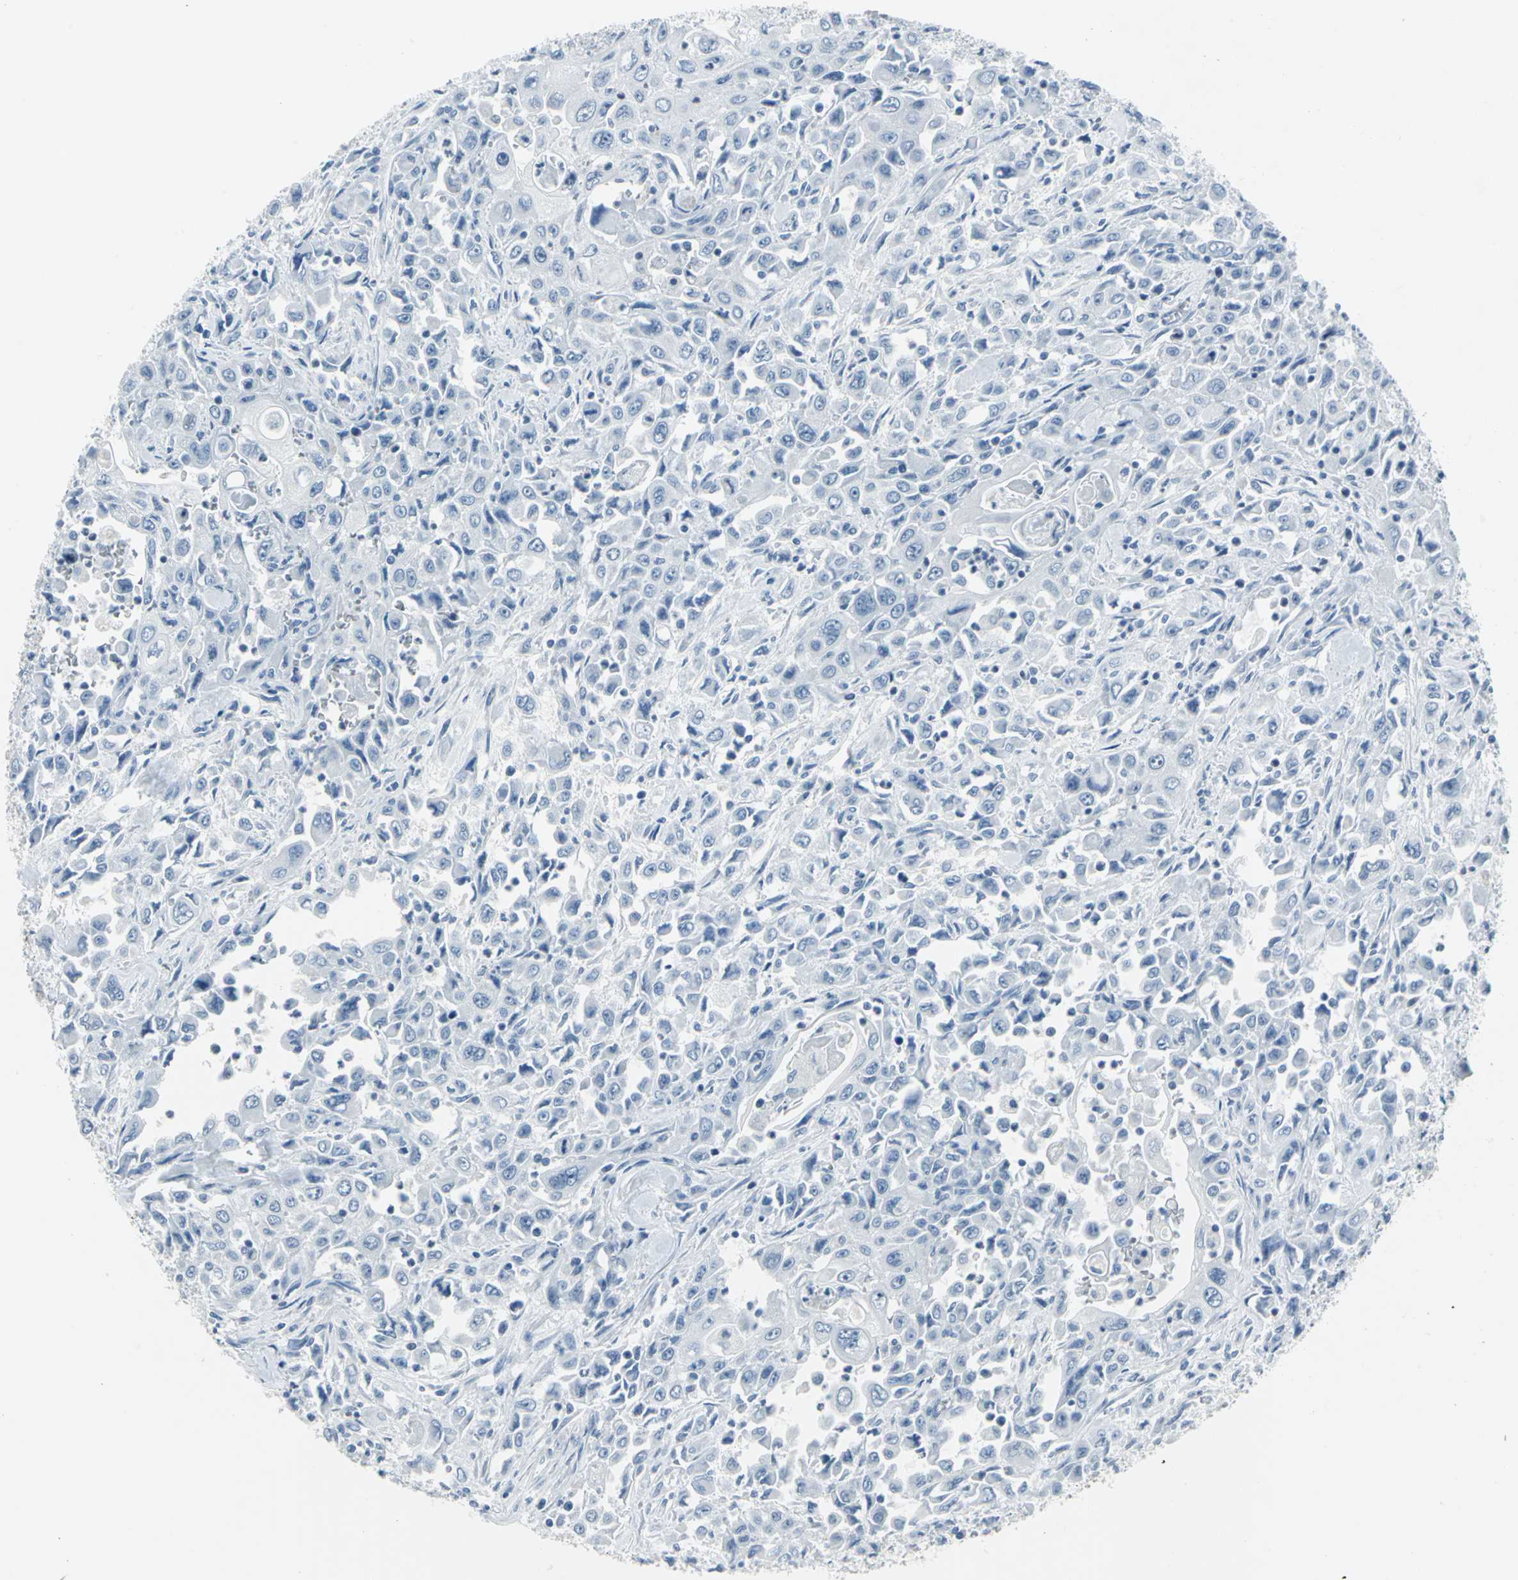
{"staining": {"intensity": "negative", "quantity": "none", "location": "none"}, "tissue": "pancreatic cancer", "cell_type": "Tumor cells", "image_type": "cancer", "snomed": [{"axis": "morphology", "description": "Adenocarcinoma, NOS"}, {"axis": "topography", "description": "Pancreas"}], "caption": "Immunohistochemistry photomicrograph of pancreatic cancer stained for a protein (brown), which reveals no positivity in tumor cells.", "gene": "DNAI2", "patient": {"sex": "male", "age": 70}}